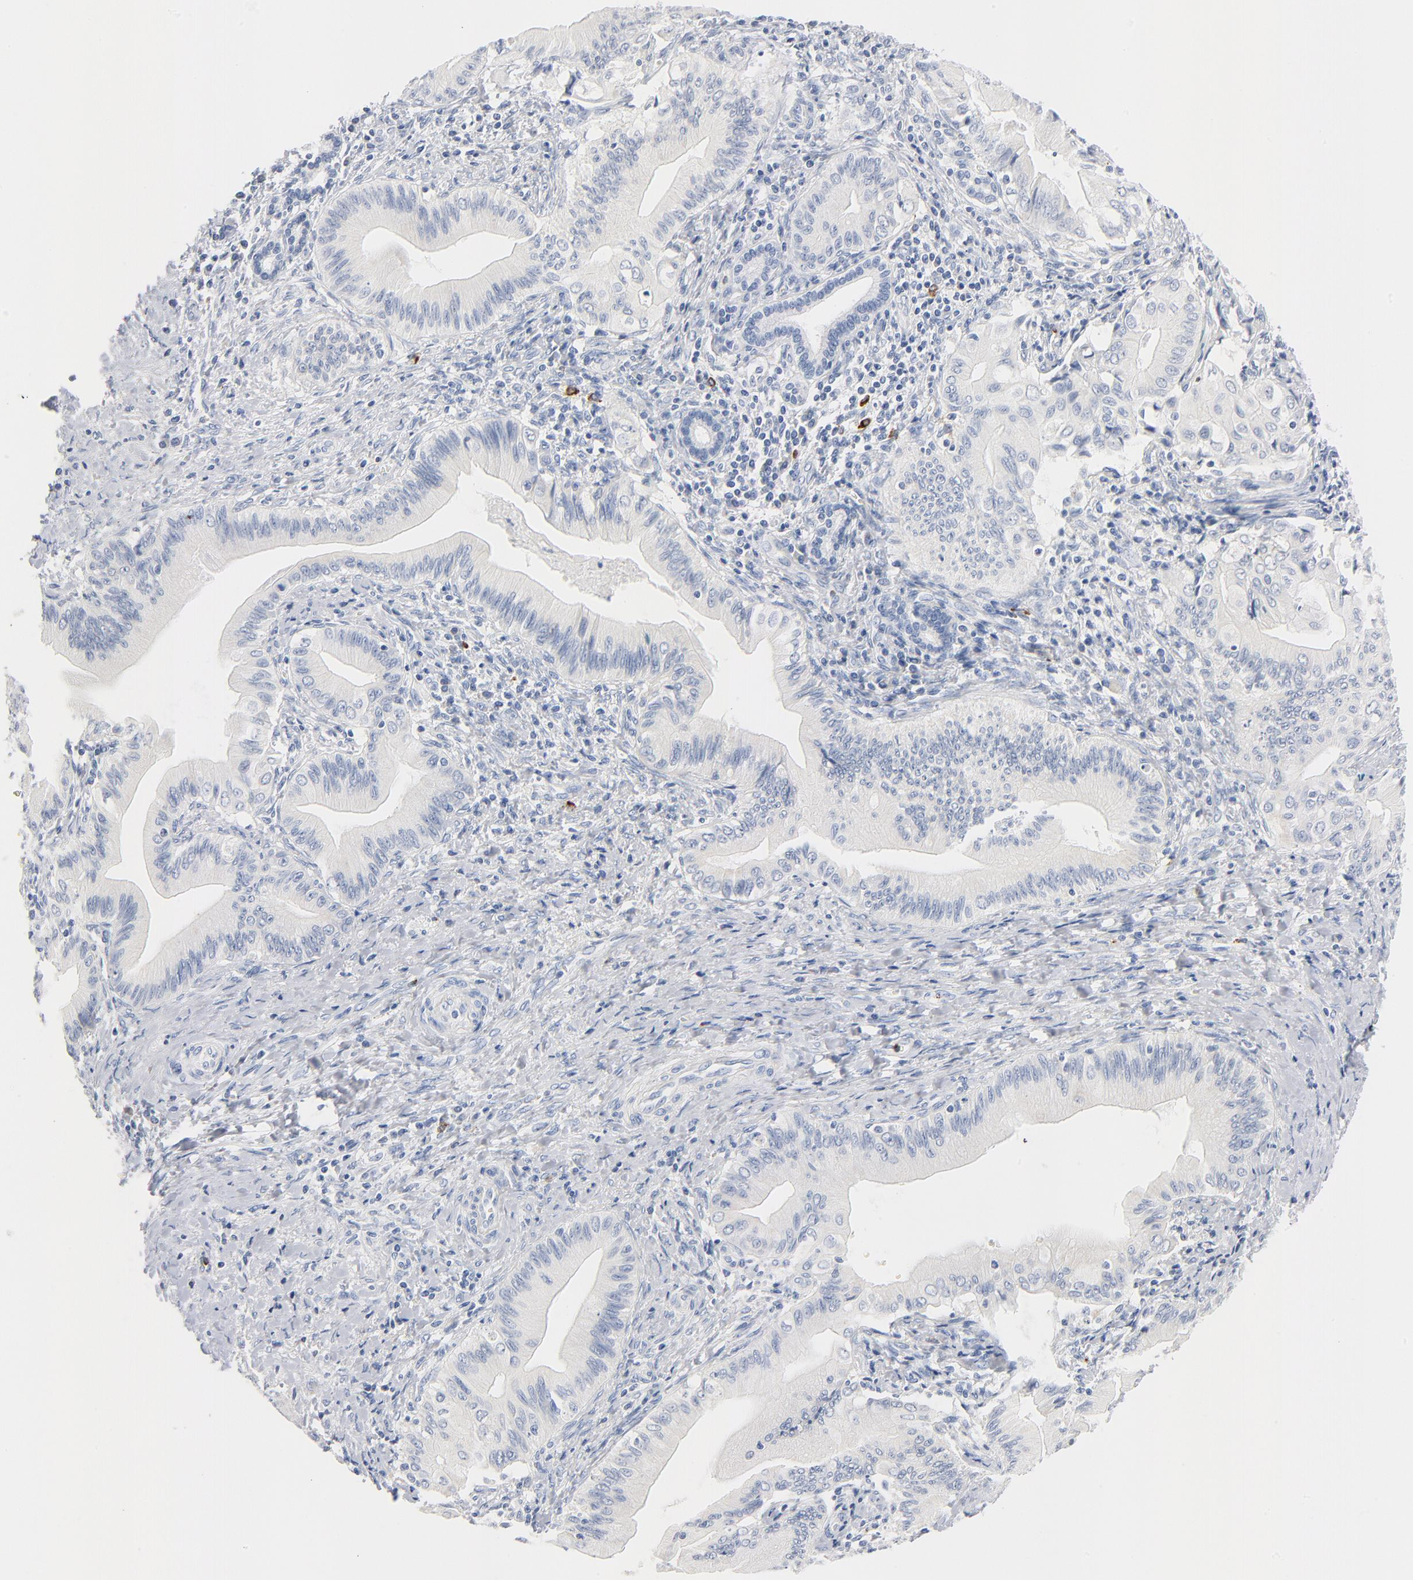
{"staining": {"intensity": "negative", "quantity": "none", "location": "none"}, "tissue": "liver cancer", "cell_type": "Tumor cells", "image_type": "cancer", "snomed": [{"axis": "morphology", "description": "Cholangiocarcinoma"}, {"axis": "topography", "description": "Liver"}], "caption": "High power microscopy micrograph of an IHC micrograph of liver cancer (cholangiocarcinoma), revealing no significant positivity in tumor cells. (DAB (3,3'-diaminobenzidine) immunohistochemistry visualized using brightfield microscopy, high magnification).", "gene": "GZMB", "patient": {"sex": "male", "age": 58}}